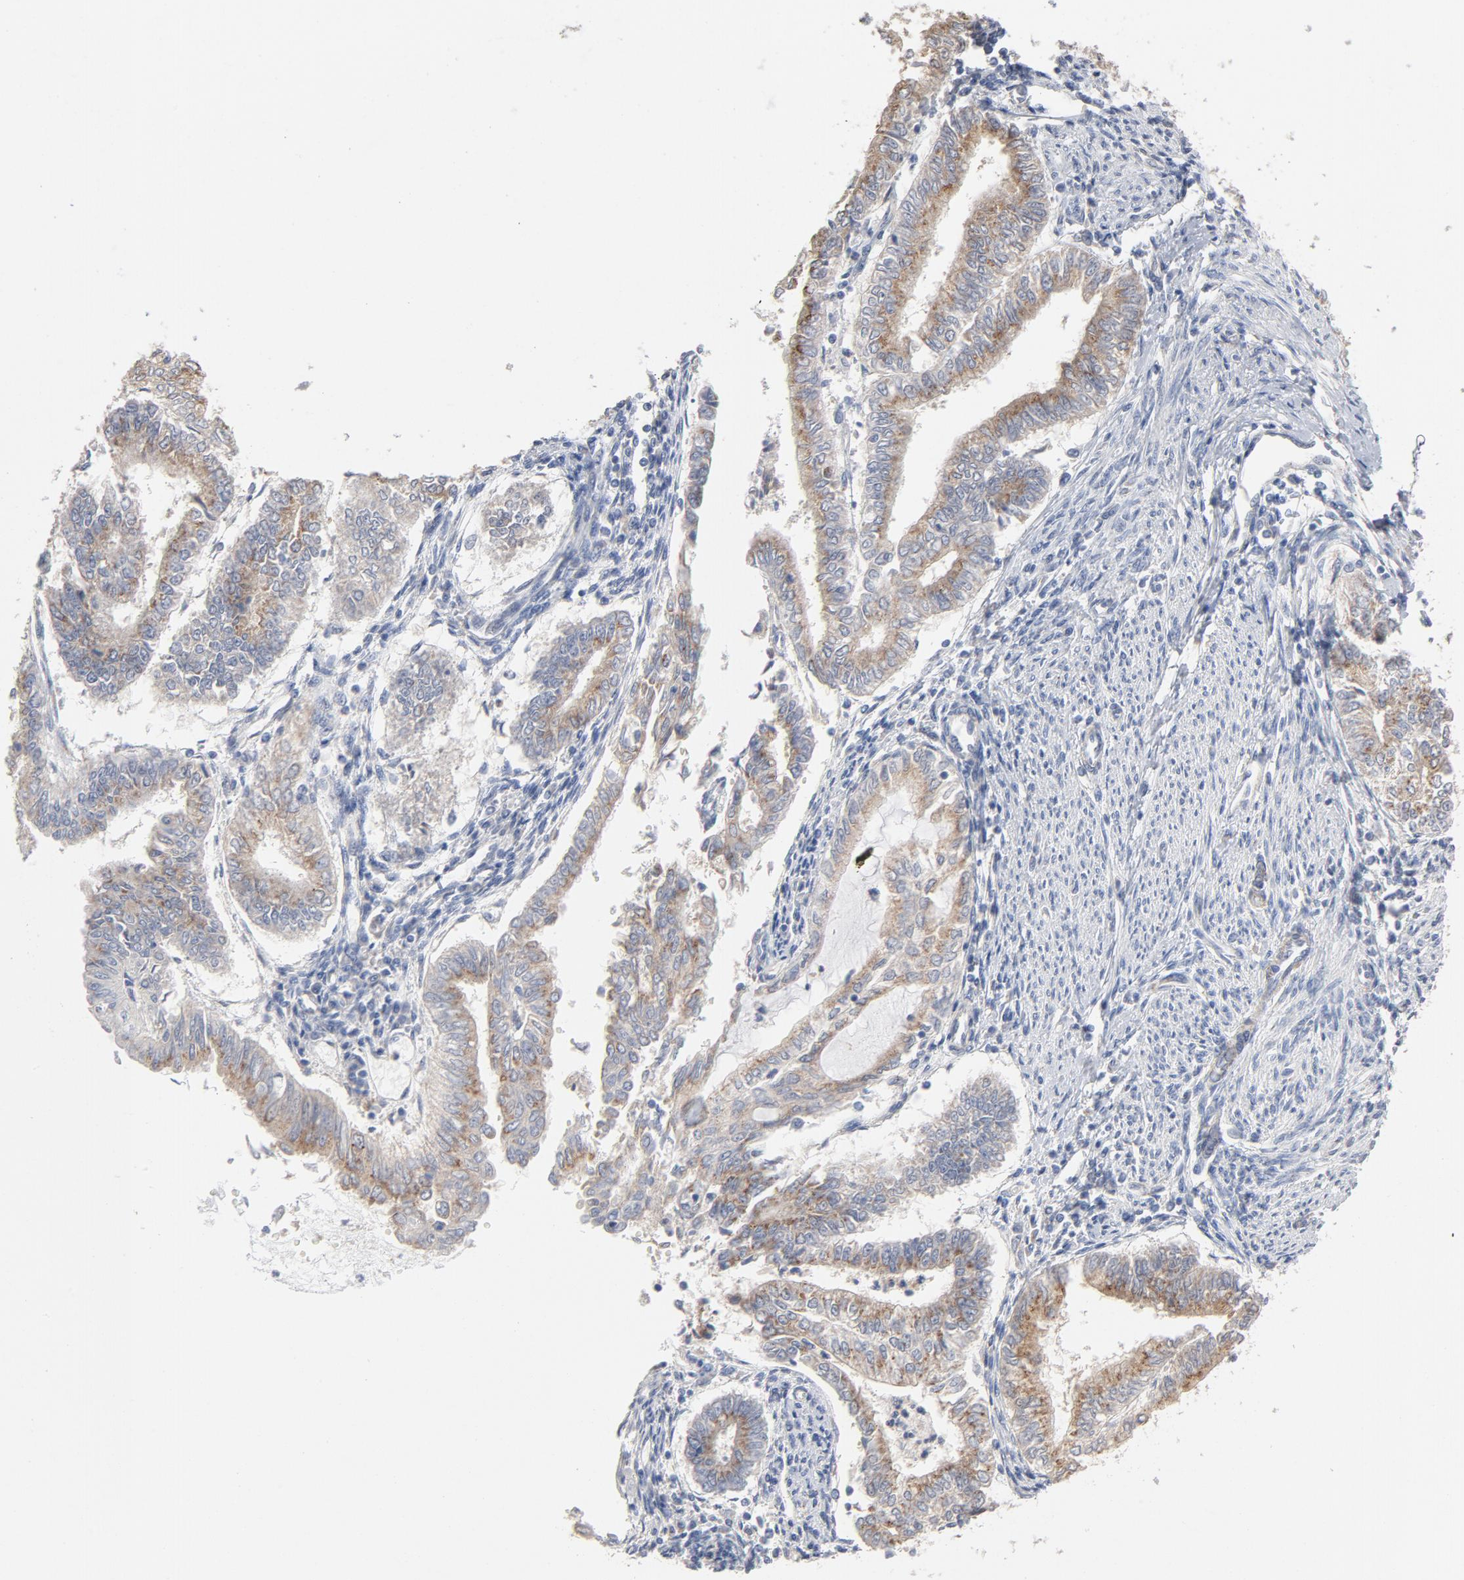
{"staining": {"intensity": "weak", "quantity": ">75%", "location": "cytoplasmic/membranous"}, "tissue": "endometrial cancer", "cell_type": "Tumor cells", "image_type": "cancer", "snomed": [{"axis": "morphology", "description": "Adenocarcinoma, NOS"}, {"axis": "topography", "description": "Endometrium"}], "caption": "IHC micrograph of neoplastic tissue: endometrial cancer stained using immunohistochemistry displays low levels of weak protein expression localized specifically in the cytoplasmic/membranous of tumor cells, appearing as a cytoplasmic/membranous brown color.", "gene": "AK7", "patient": {"sex": "female", "age": 66}}